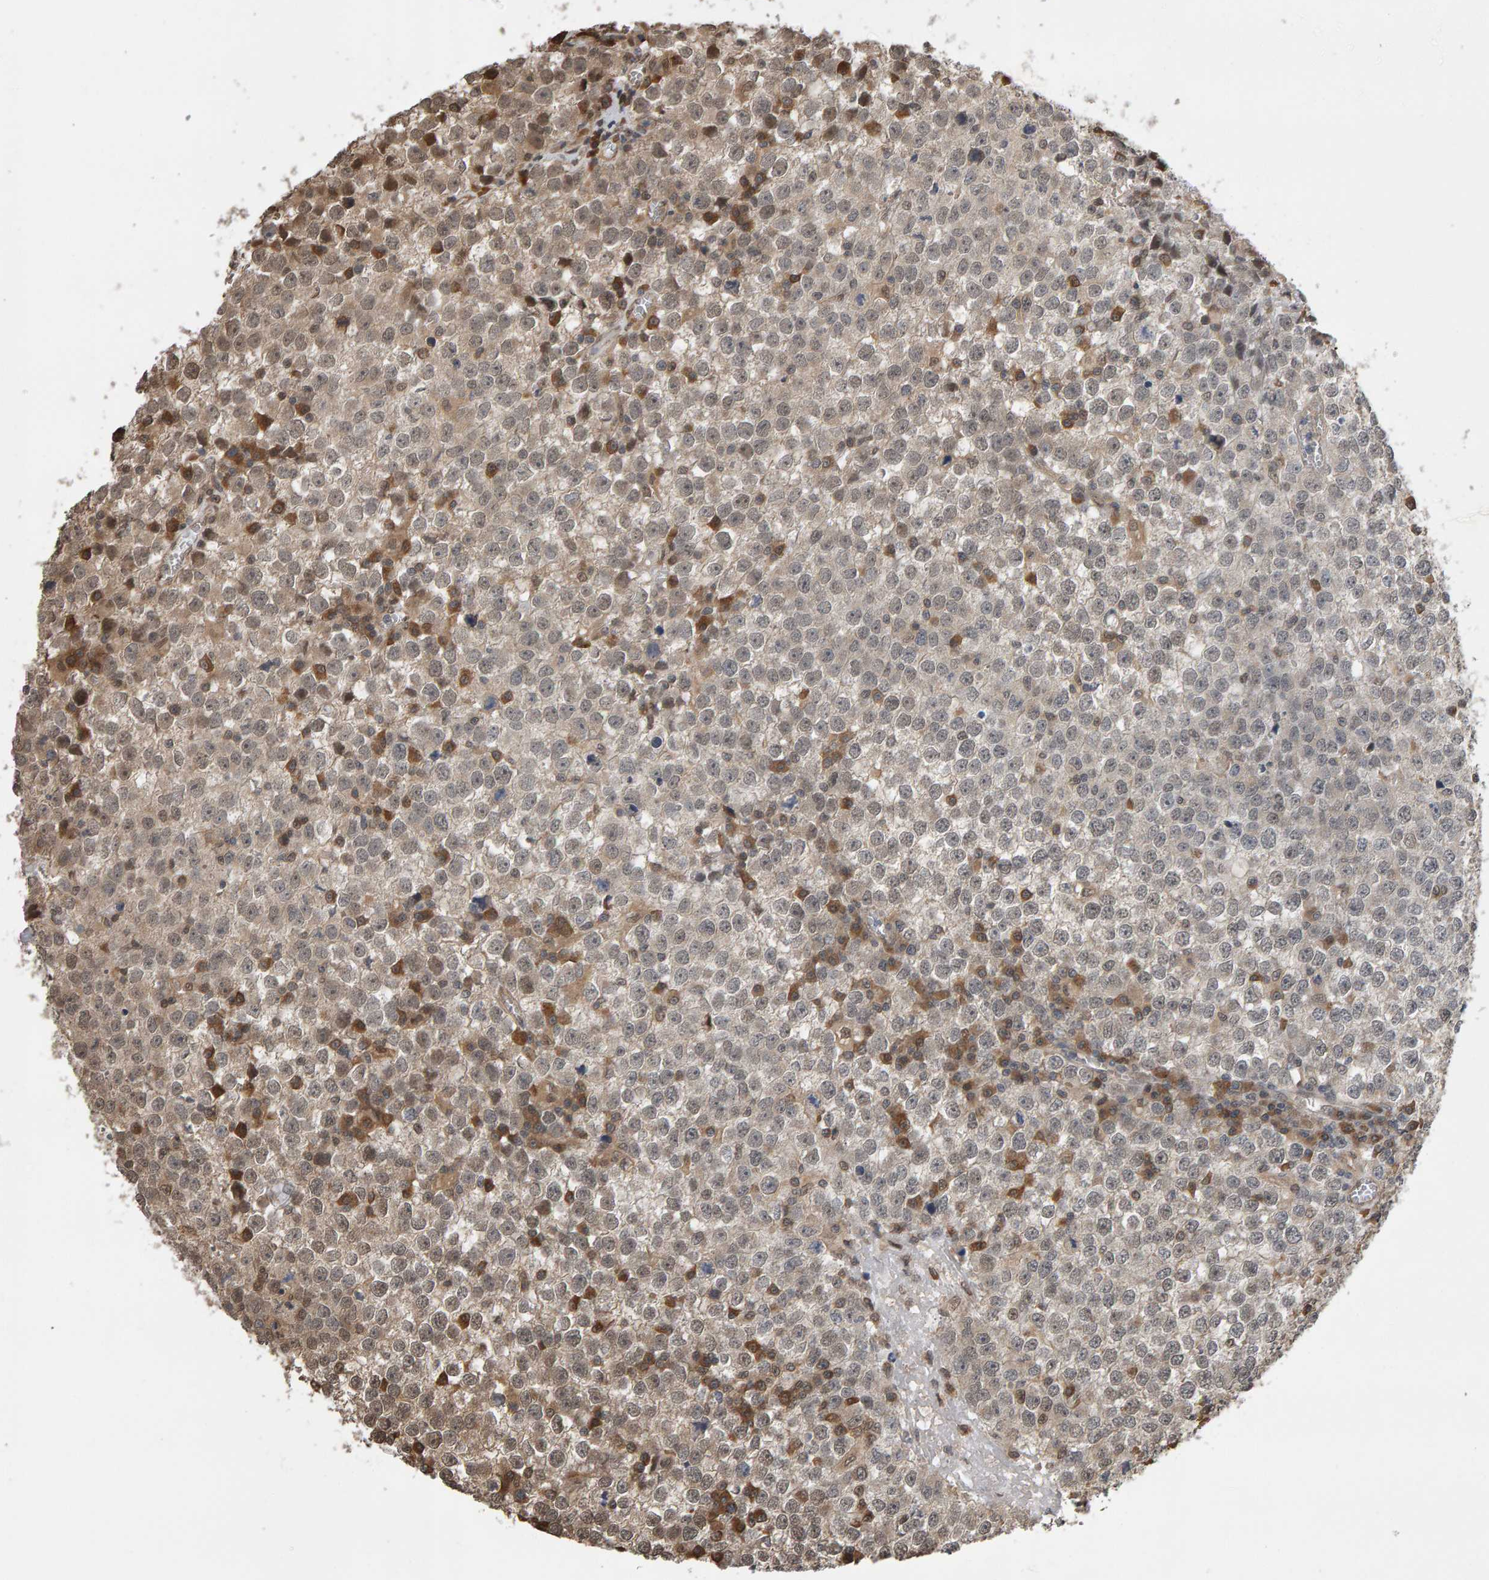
{"staining": {"intensity": "weak", "quantity": ">75%", "location": "cytoplasmic/membranous"}, "tissue": "testis cancer", "cell_type": "Tumor cells", "image_type": "cancer", "snomed": [{"axis": "morphology", "description": "Seminoma, NOS"}, {"axis": "topography", "description": "Testis"}], "caption": "Testis seminoma tissue exhibits weak cytoplasmic/membranous staining in about >75% of tumor cells, visualized by immunohistochemistry.", "gene": "COASY", "patient": {"sex": "male", "age": 65}}